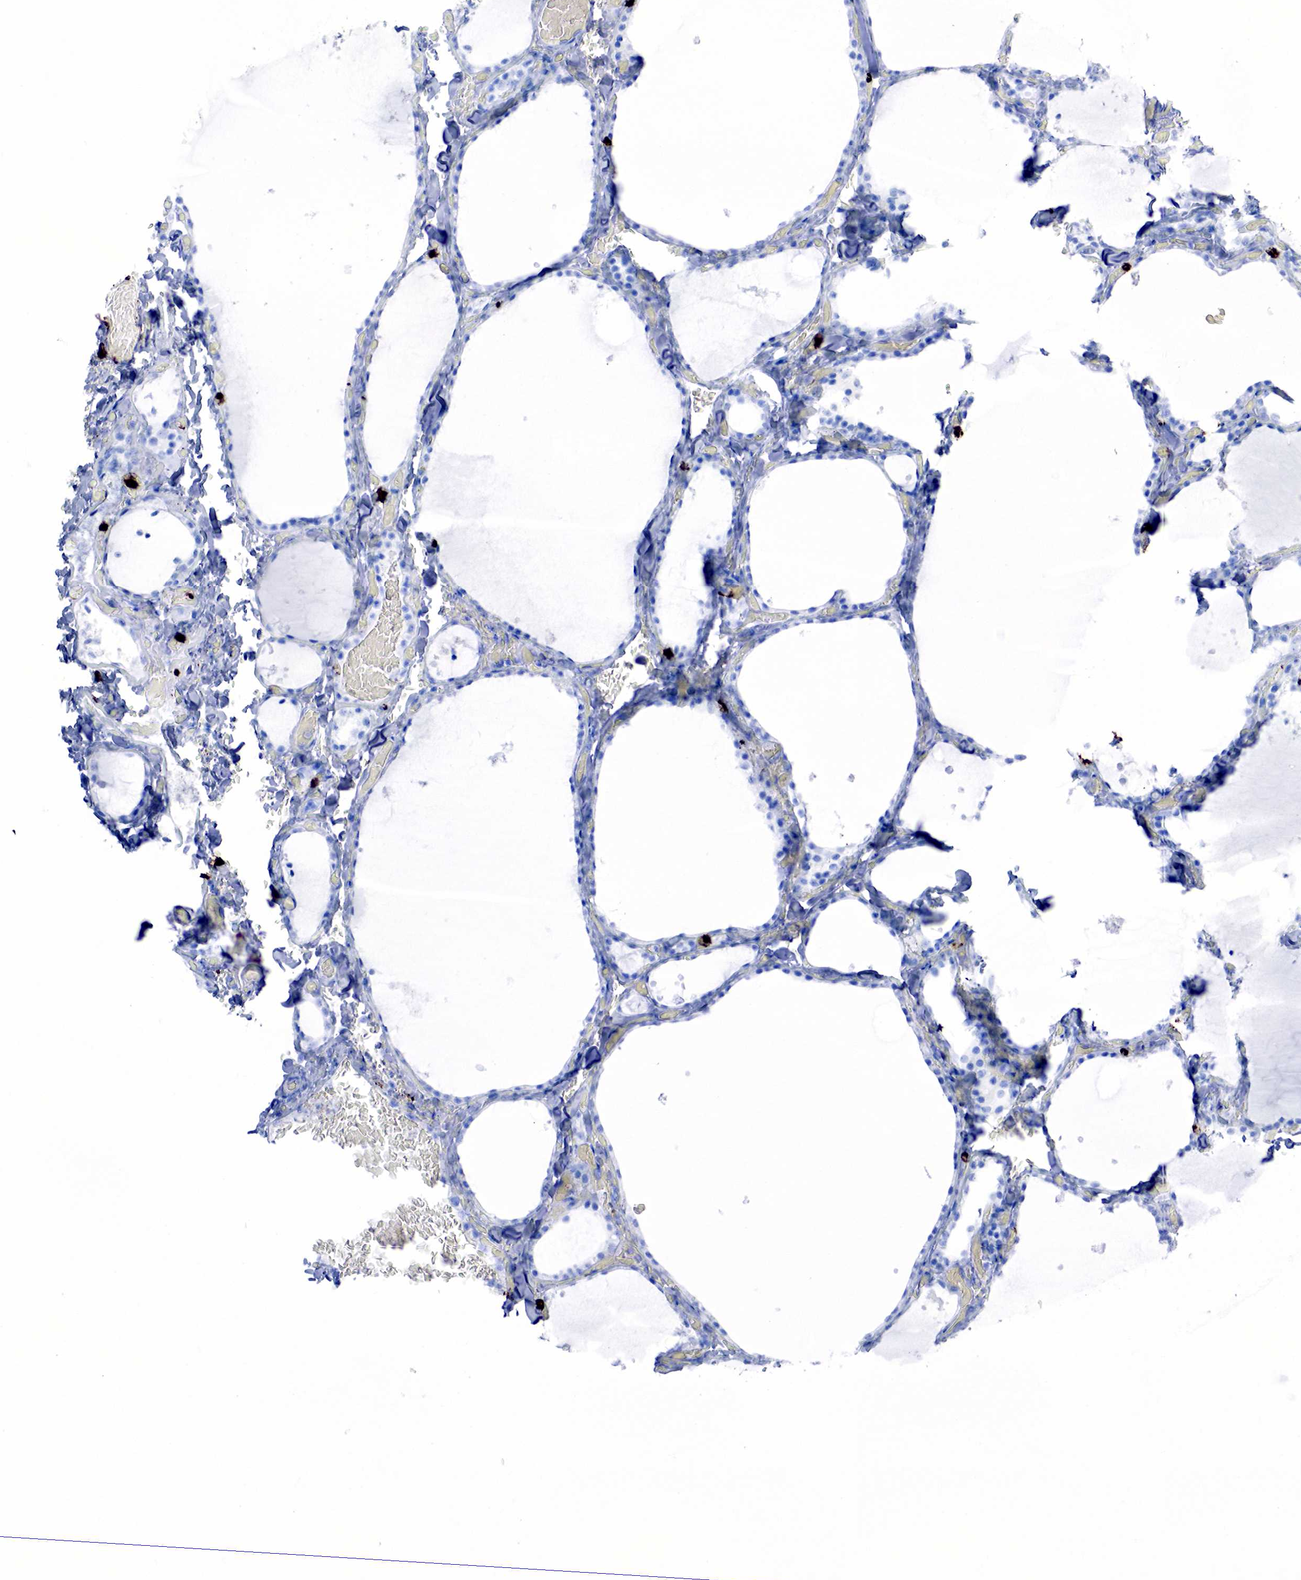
{"staining": {"intensity": "negative", "quantity": "none", "location": "none"}, "tissue": "thyroid gland", "cell_type": "Glandular cells", "image_type": "normal", "snomed": [{"axis": "morphology", "description": "Normal tissue, NOS"}, {"axis": "topography", "description": "Thyroid gland"}], "caption": "Unremarkable thyroid gland was stained to show a protein in brown. There is no significant expression in glandular cells.", "gene": "FUT4", "patient": {"sex": "male", "age": 34}}